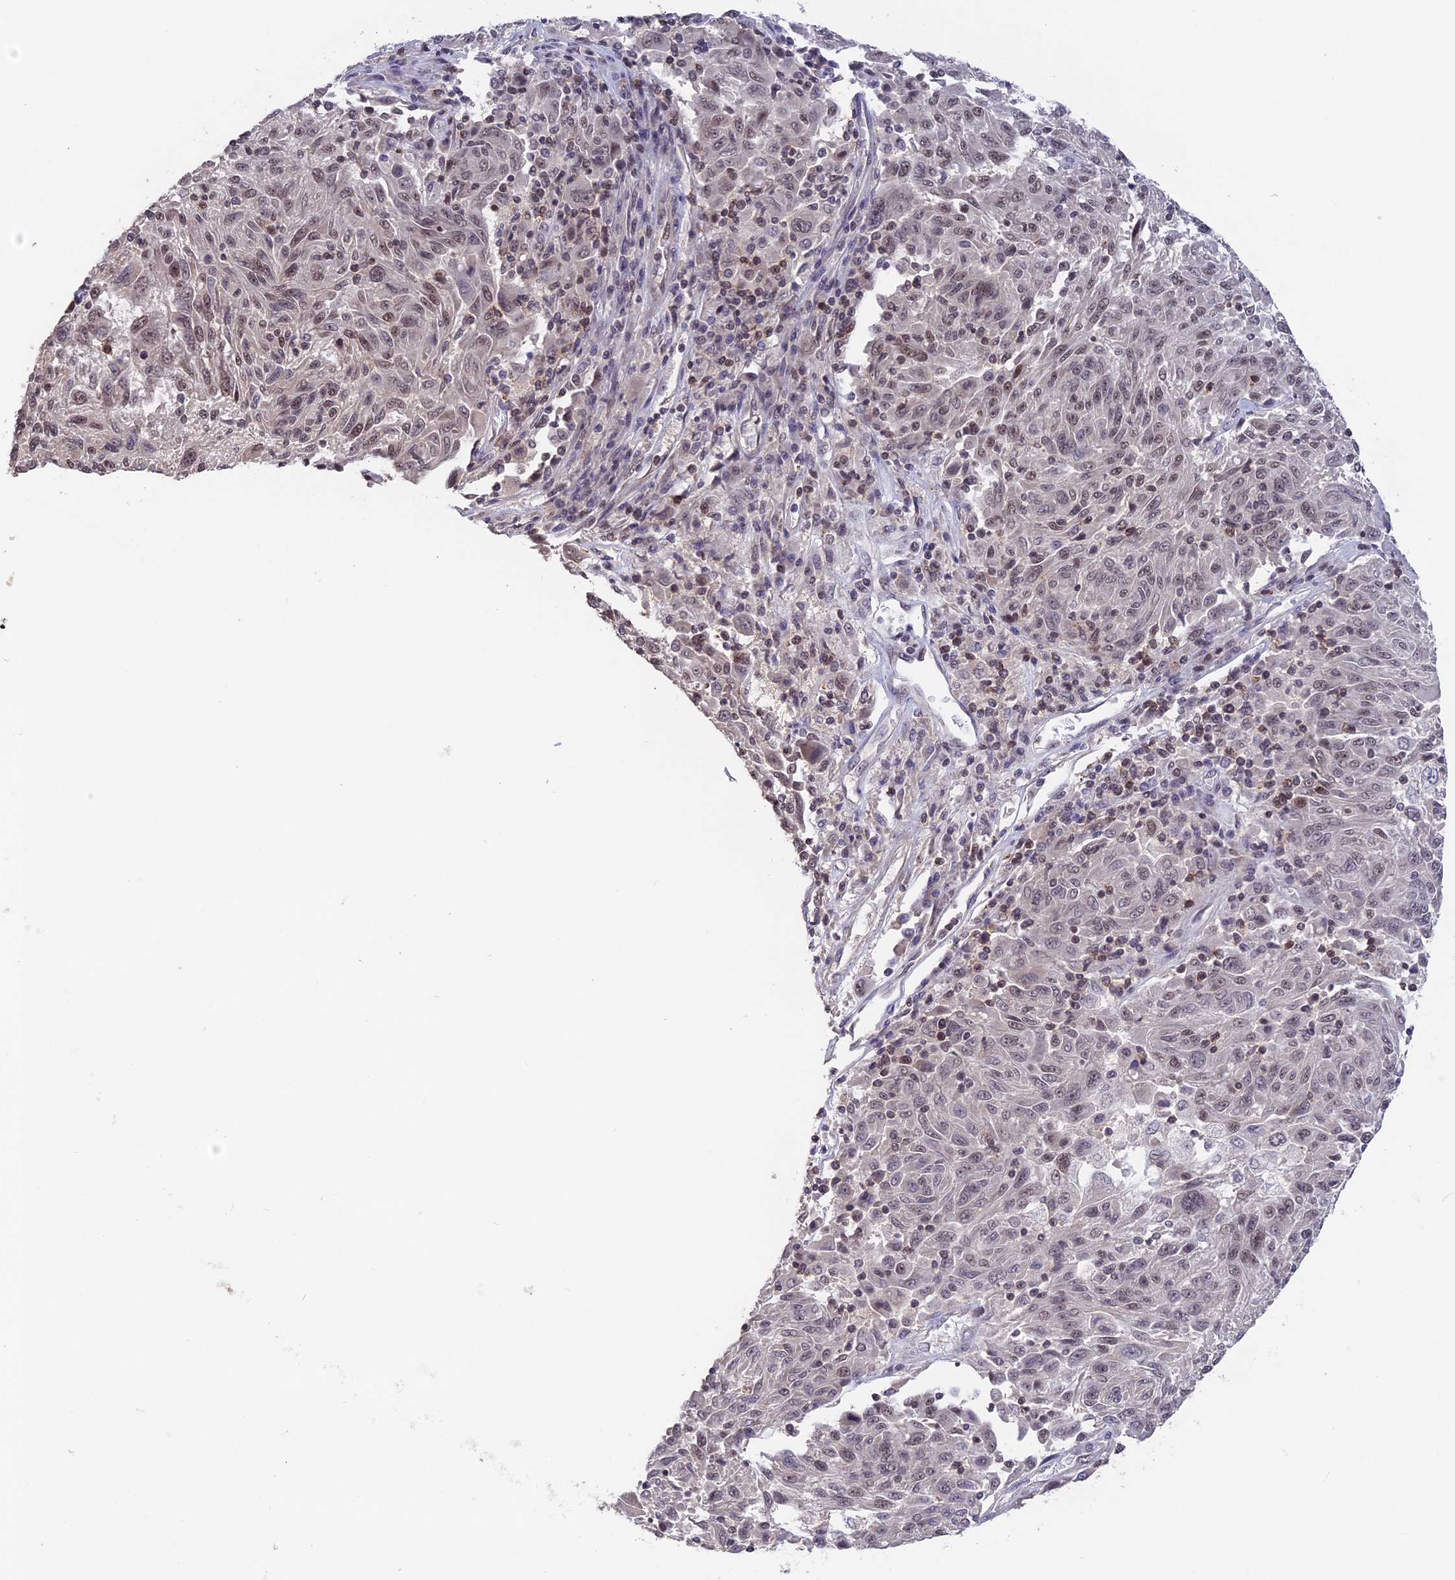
{"staining": {"intensity": "weak", "quantity": "25%-75%", "location": "nuclear"}, "tissue": "melanoma", "cell_type": "Tumor cells", "image_type": "cancer", "snomed": [{"axis": "morphology", "description": "Malignant melanoma, NOS"}, {"axis": "topography", "description": "Skin"}], "caption": "Melanoma stained with a brown dye shows weak nuclear positive positivity in about 25%-75% of tumor cells.", "gene": "RFC5", "patient": {"sex": "male", "age": 53}}